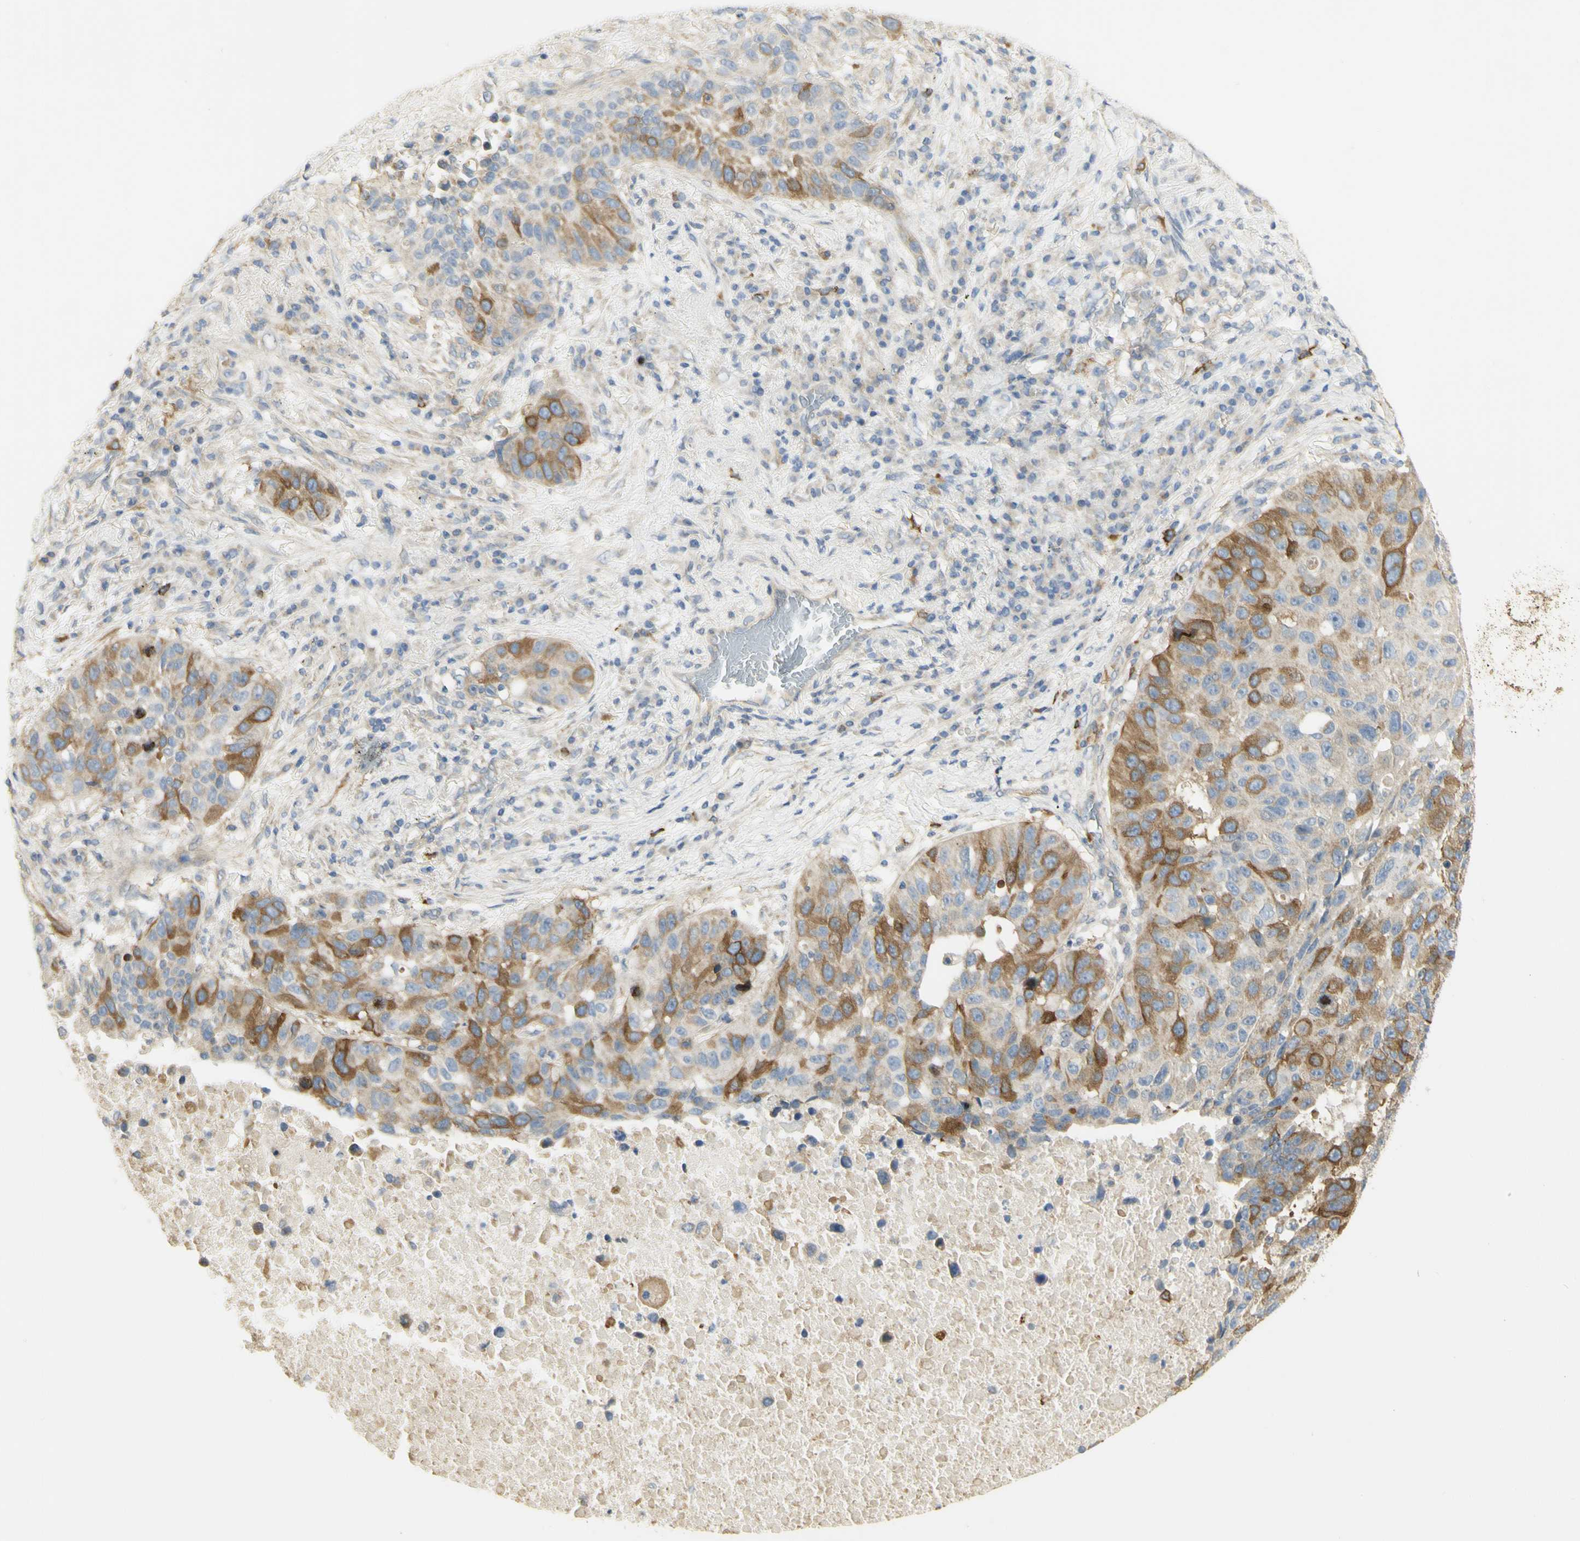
{"staining": {"intensity": "moderate", "quantity": ">75%", "location": "cytoplasmic/membranous"}, "tissue": "lung cancer", "cell_type": "Tumor cells", "image_type": "cancer", "snomed": [{"axis": "morphology", "description": "Squamous cell carcinoma, NOS"}, {"axis": "topography", "description": "Lung"}], "caption": "Lung cancer tissue reveals moderate cytoplasmic/membranous expression in approximately >75% of tumor cells The staining was performed using DAB to visualize the protein expression in brown, while the nuclei were stained in blue with hematoxylin (Magnification: 20x).", "gene": "KIF11", "patient": {"sex": "male", "age": 57}}